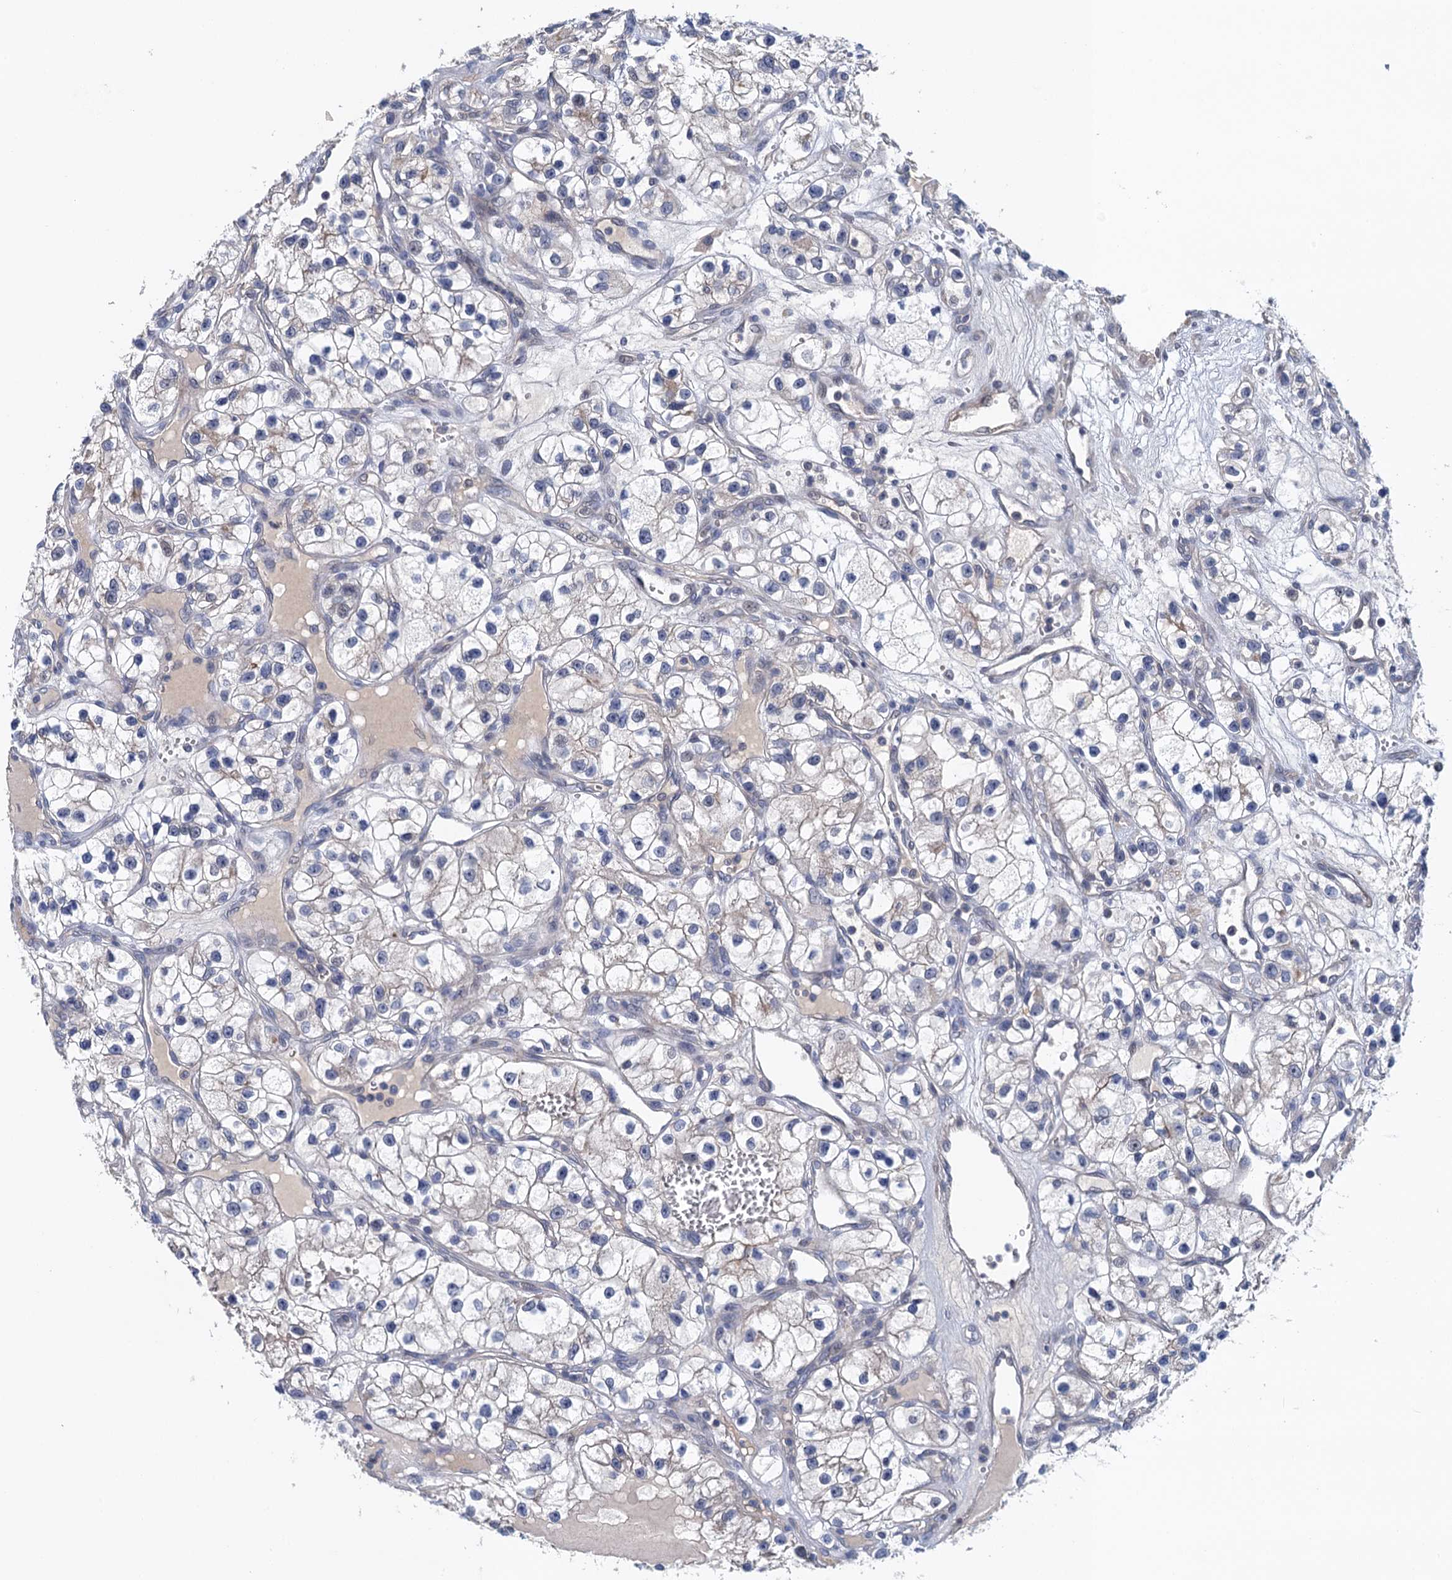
{"staining": {"intensity": "negative", "quantity": "none", "location": "none"}, "tissue": "renal cancer", "cell_type": "Tumor cells", "image_type": "cancer", "snomed": [{"axis": "morphology", "description": "Adenocarcinoma, NOS"}, {"axis": "topography", "description": "Kidney"}], "caption": "A photomicrograph of renal cancer stained for a protein demonstrates no brown staining in tumor cells. (Stains: DAB (3,3'-diaminobenzidine) IHC with hematoxylin counter stain, Microscopy: brightfield microscopy at high magnification).", "gene": "MDM1", "patient": {"sex": "female", "age": 57}}